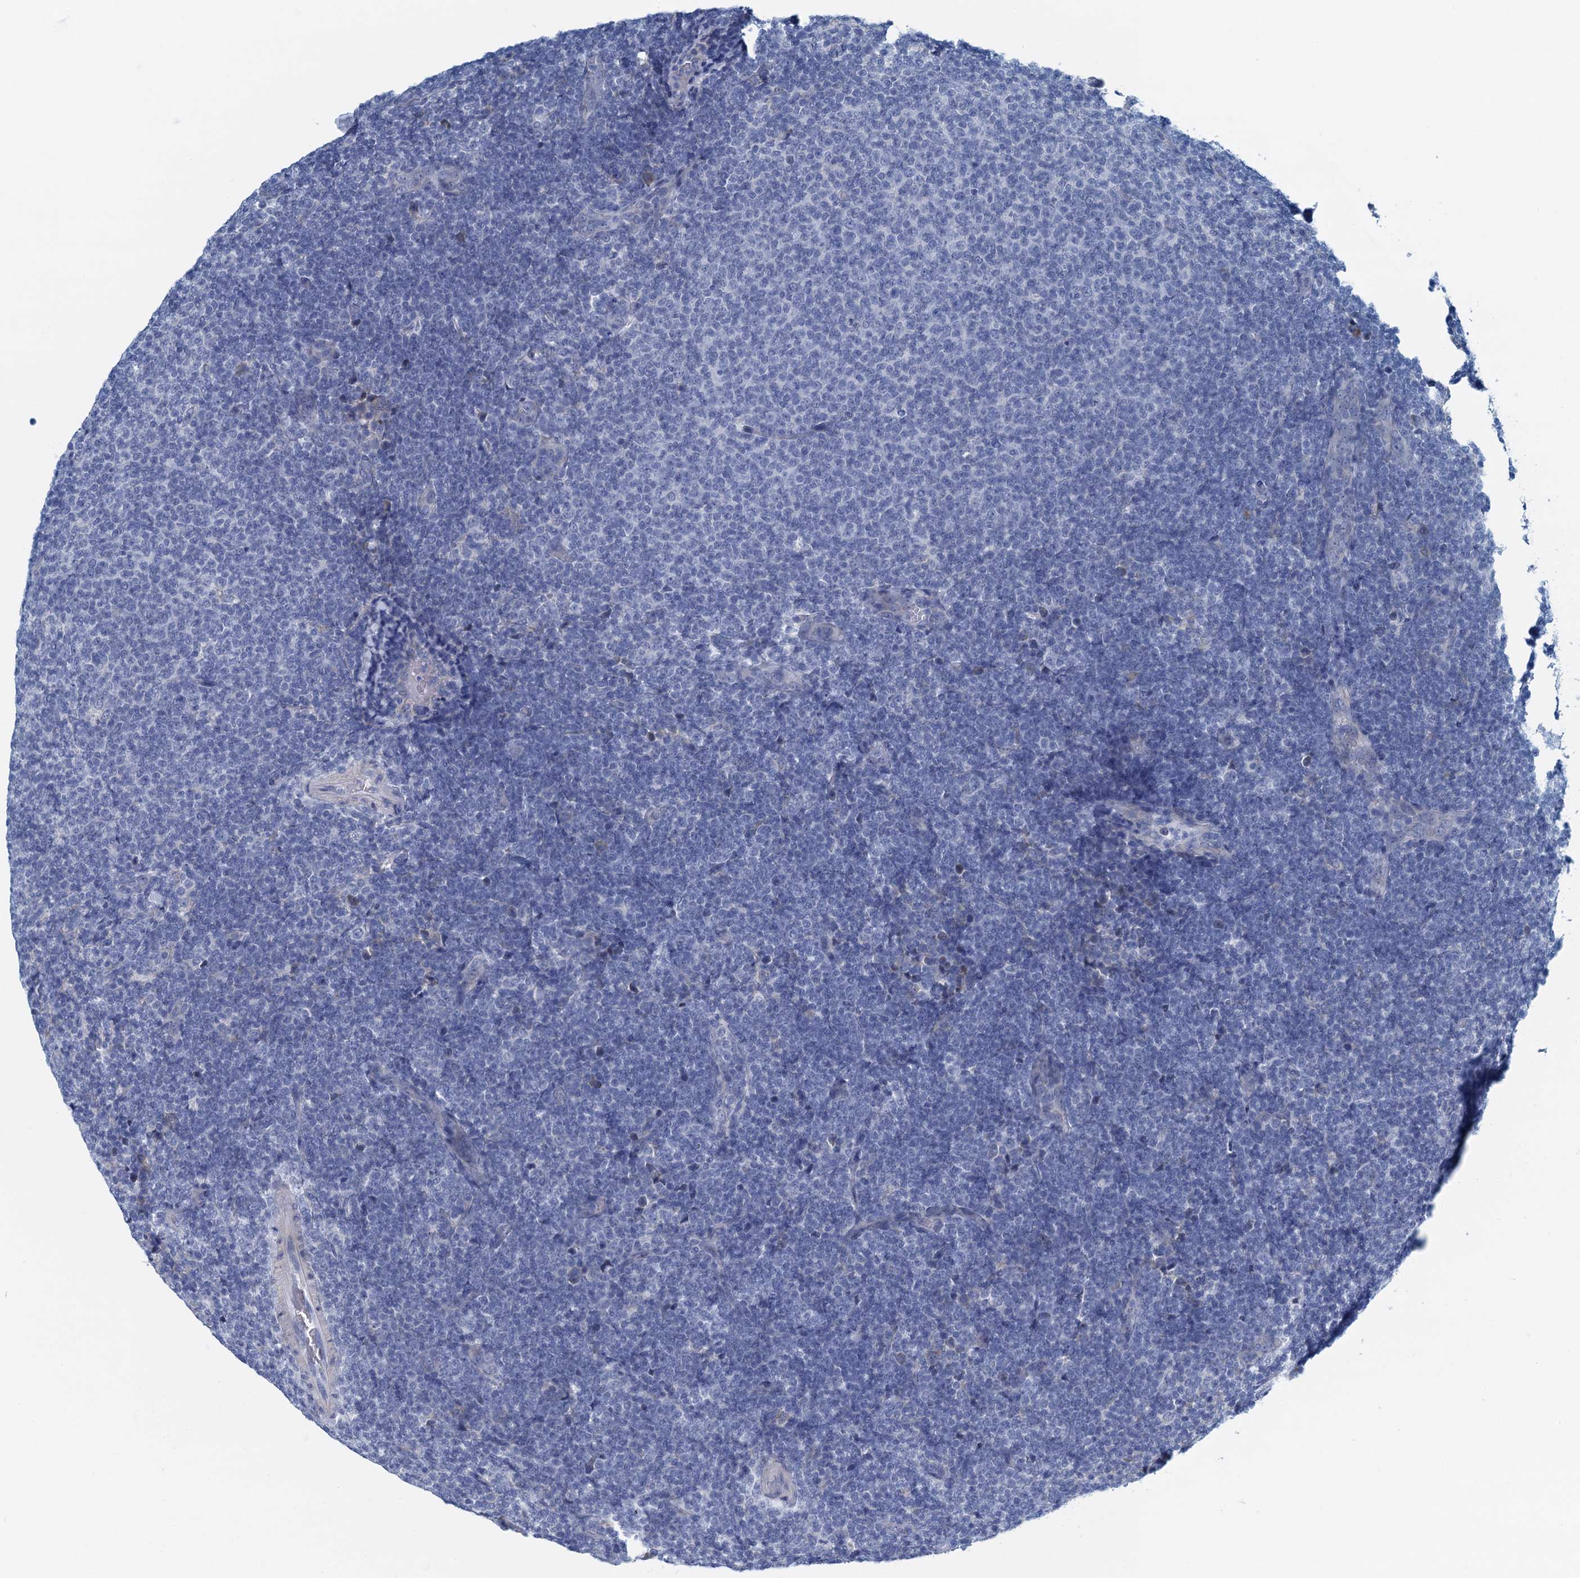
{"staining": {"intensity": "negative", "quantity": "none", "location": "none"}, "tissue": "lymphoma", "cell_type": "Tumor cells", "image_type": "cancer", "snomed": [{"axis": "morphology", "description": "Malignant lymphoma, non-Hodgkin's type, Low grade"}, {"axis": "topography", "description": "Lymph node"}], "caption": "An image of human lymphoma is negative for staining in tumor cells.", "gene": "C10orf88", "patient": {"sex": "male", "age": 66}}